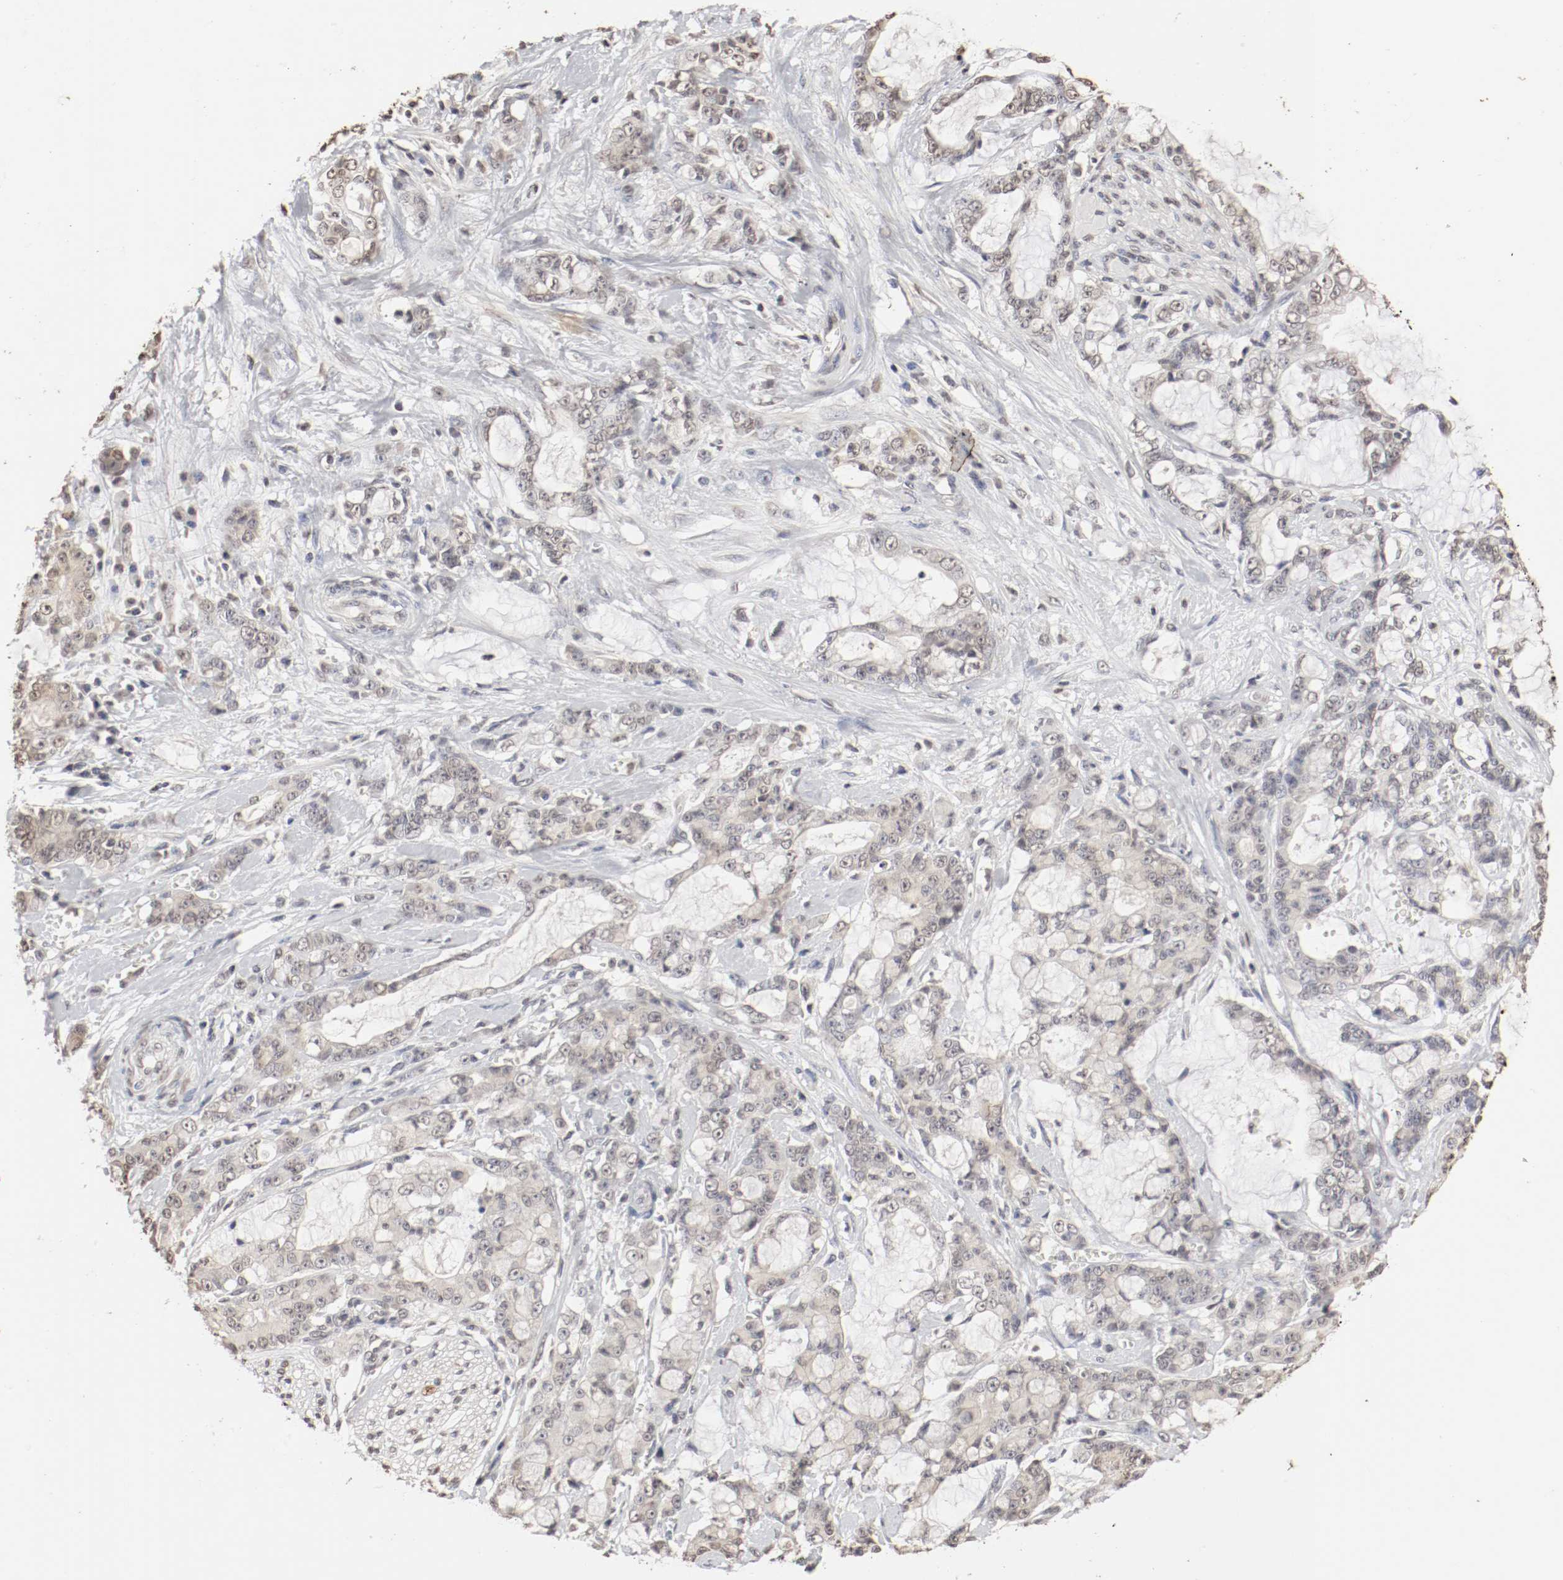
{"staining": {"intensity": "weak", "quantity": "25%-75%", "location": "cytoplasmic/membranous,nuclear"}, "tissue": "pancreatic cancer", "cell_type": "Tumor cells", "image_type": "cancer", "snomed": [{"axis": "morphology", "description": "Adenocarcinoma, NOS"}, {"axis": "topography", "description": "Pancreas"}], "caption": "An IHC micrograph of neoplastic tissue is shown. Protein staining in brown shows weak cytoplasmic/membranous and nuclear positivity in pancreatic adenocarcinoma within tumor cells. (Brightfield microscopy of DAB IHC at high magnification).", "gene": "WASL", "patient": {"sex": "female", "age": 73}}